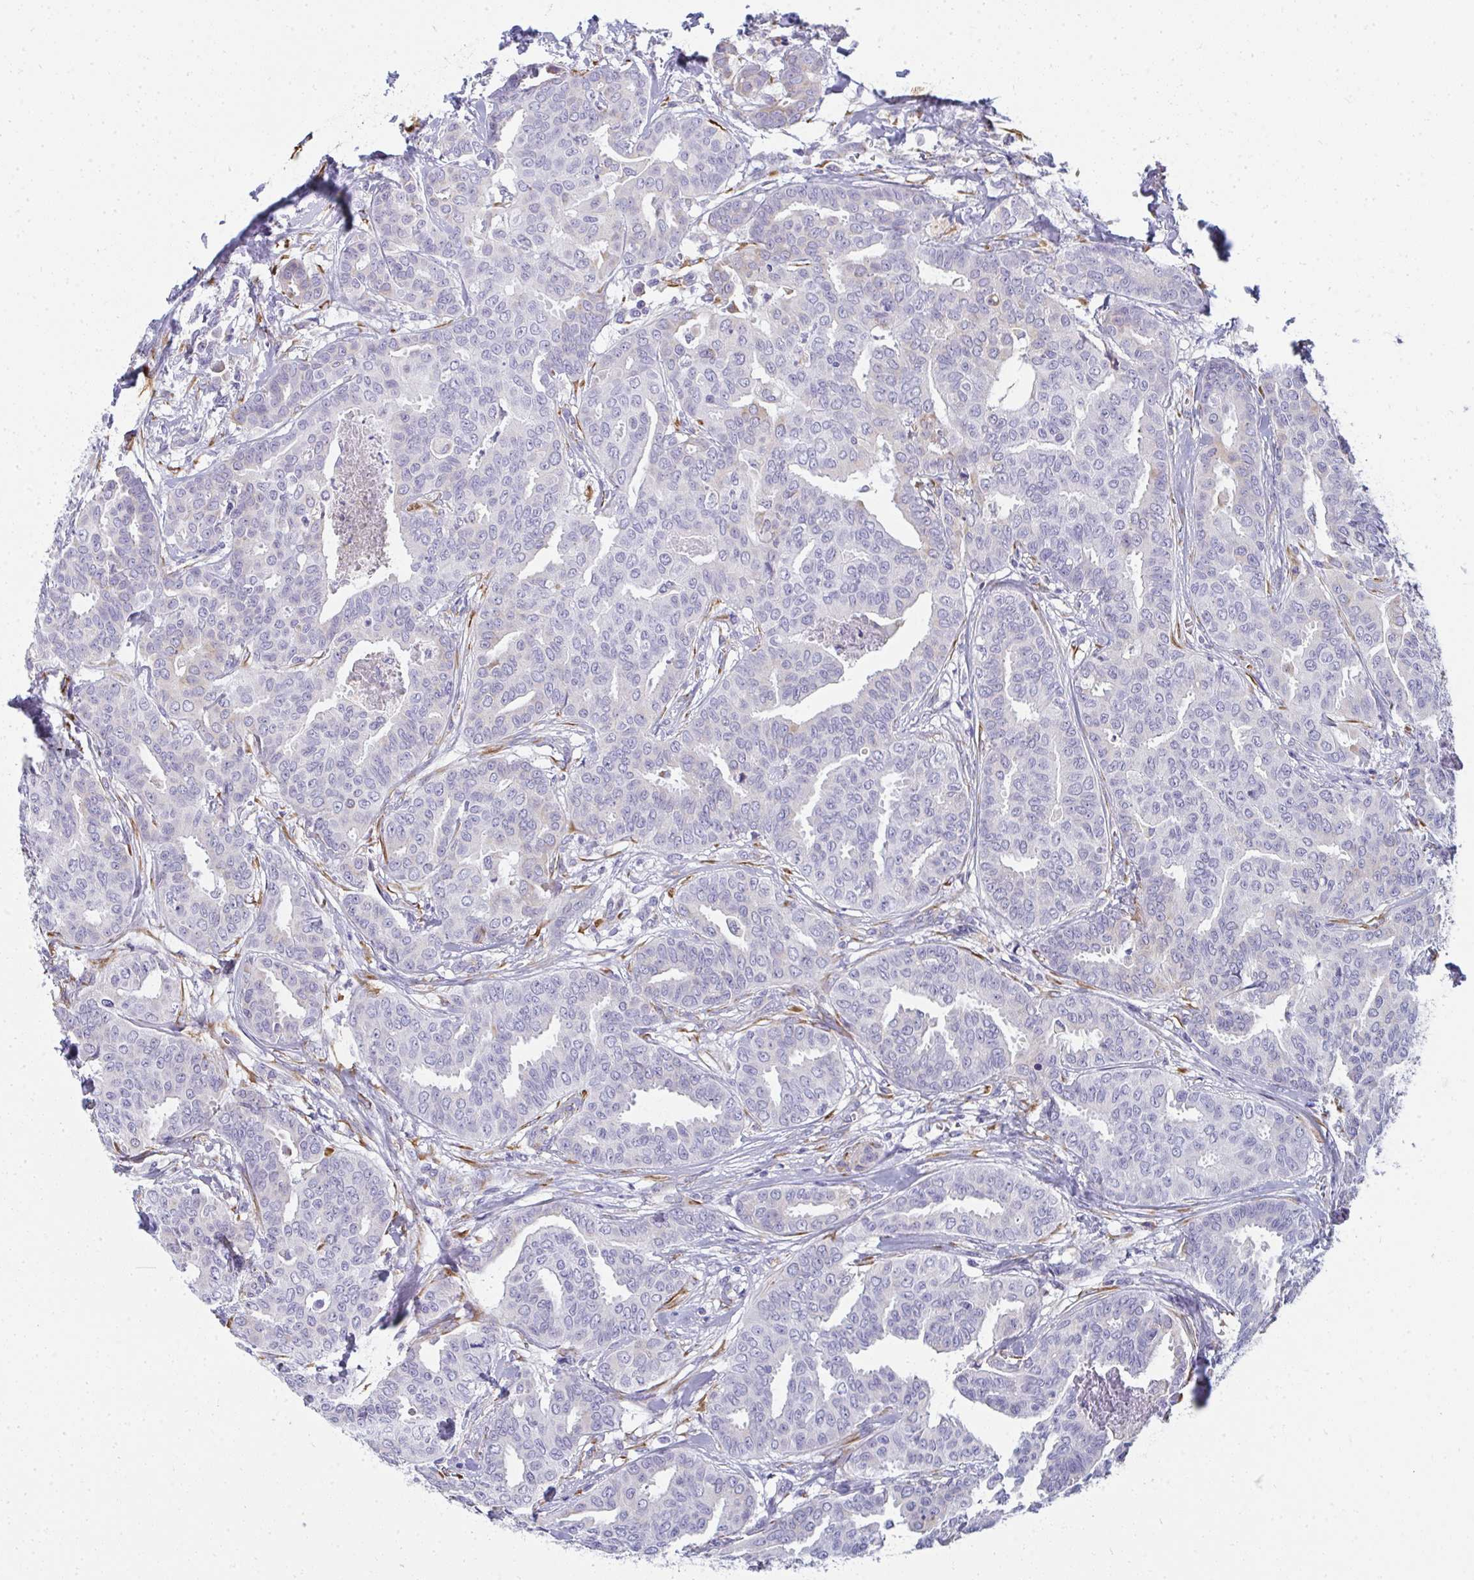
{"staining": {"intensity": "weak", "quantity": "<25%", "location": "cytoplasmic/membranous"}, "tissue": "breast cancer", "cell_type": "Tumor cells", "image_type": "cancer", "snomed": [{"axis": "morphology", "description": "Duct carcinoma"}, {"axis": "topography", "description": "Breast"}], "caption": "IHC of breast cancer (intraductal carcinoma) demonstrates no positivity in tumor cells.", "gene": "SHROOM1", "patient": {"sex": "female", "age": 45}}